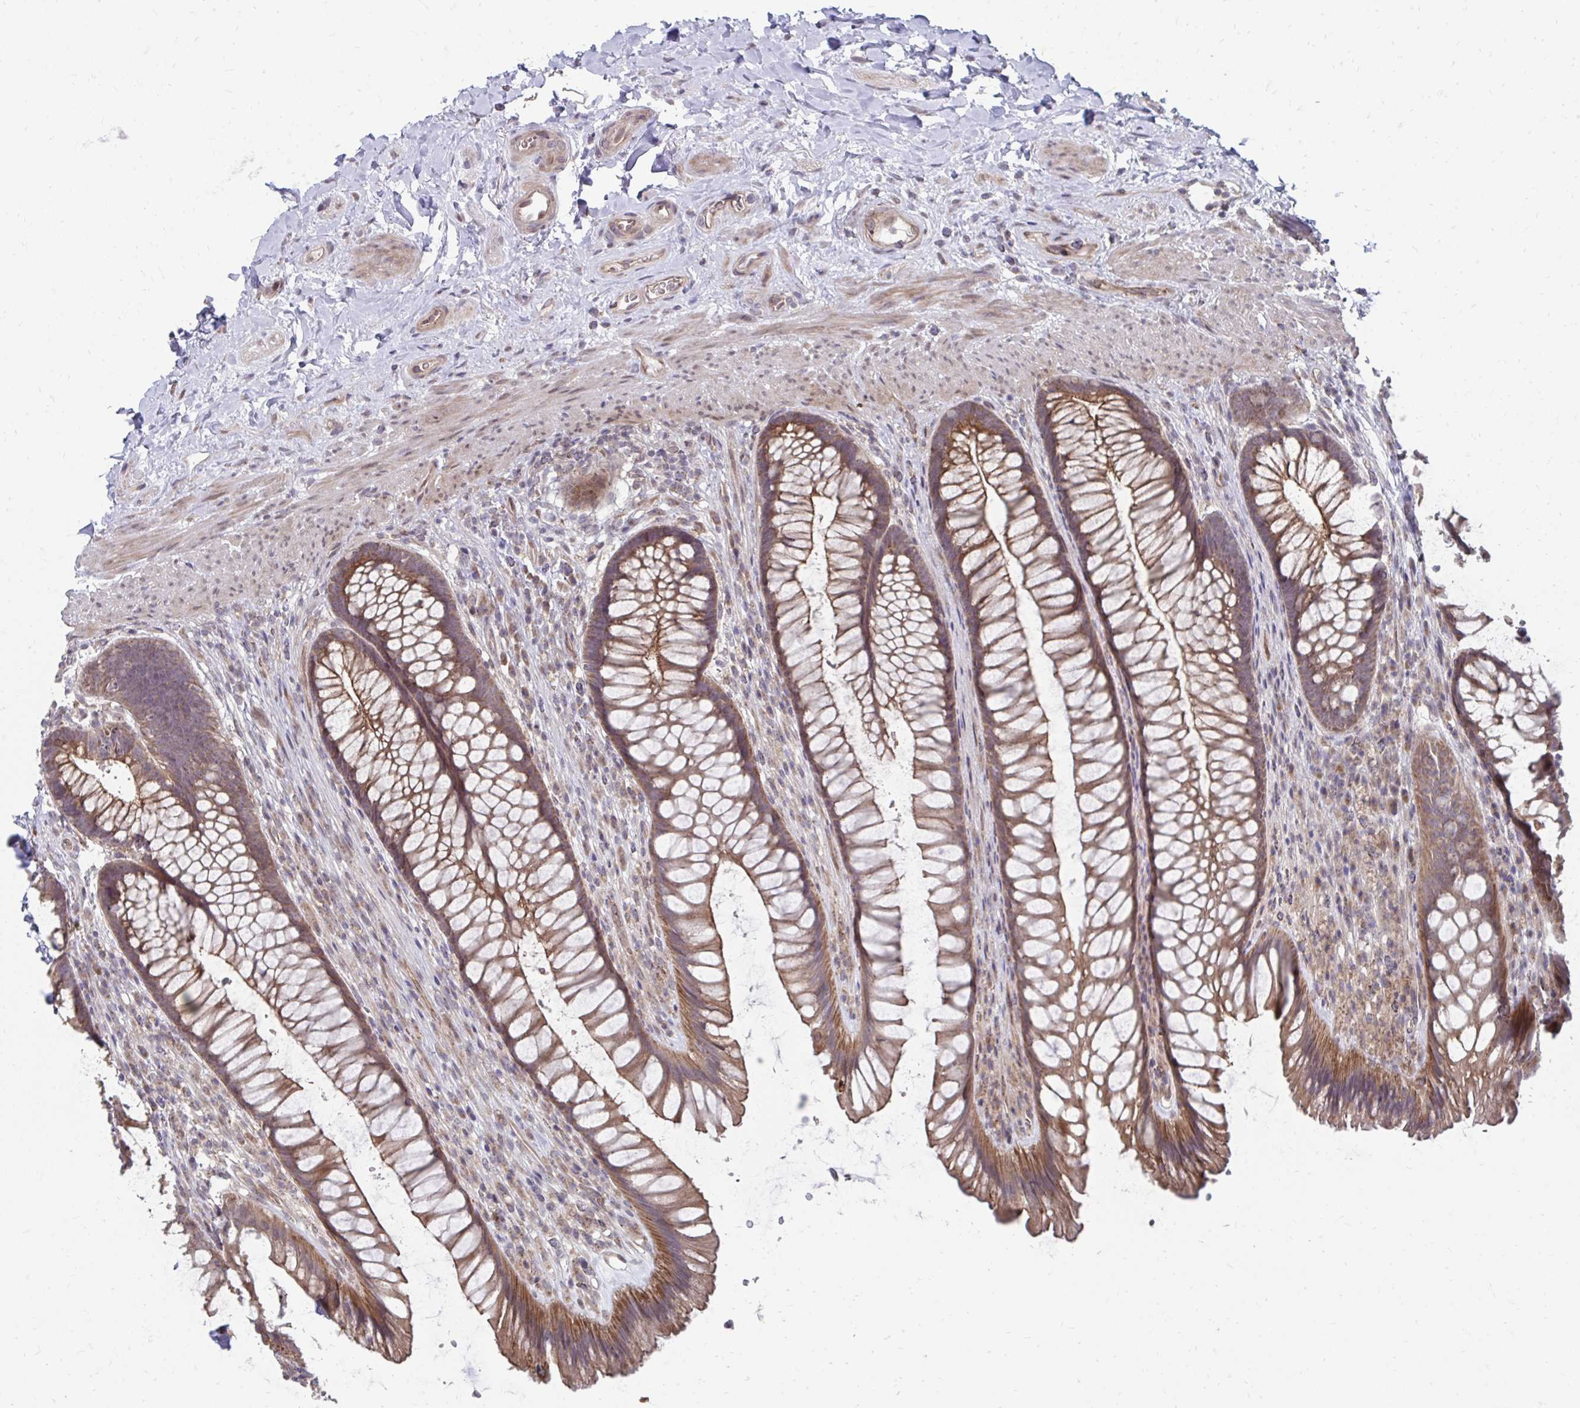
{"staining": {"intensity": "moderate", "quantity": ">75%", "location": "cytoplasmic/membranous"}, "tissue": "rectum", "cell_type": "Glandular cells", "image_type": "normal", "snomed": [{"axis": "morphology", "description": "Normal tissue, NOS"}, {"axis": "topography", "description": "Rectum"}], "caption": "IHC (DAB (3,3'-diaminobenzidine)) staining of normal human rectum demonstrates moderate cytoplasmic/membranous protein expression in approximately >75% of glandular cells.", "gene": "ITPR2", "patient": {"sex": "male", "age": 53}}